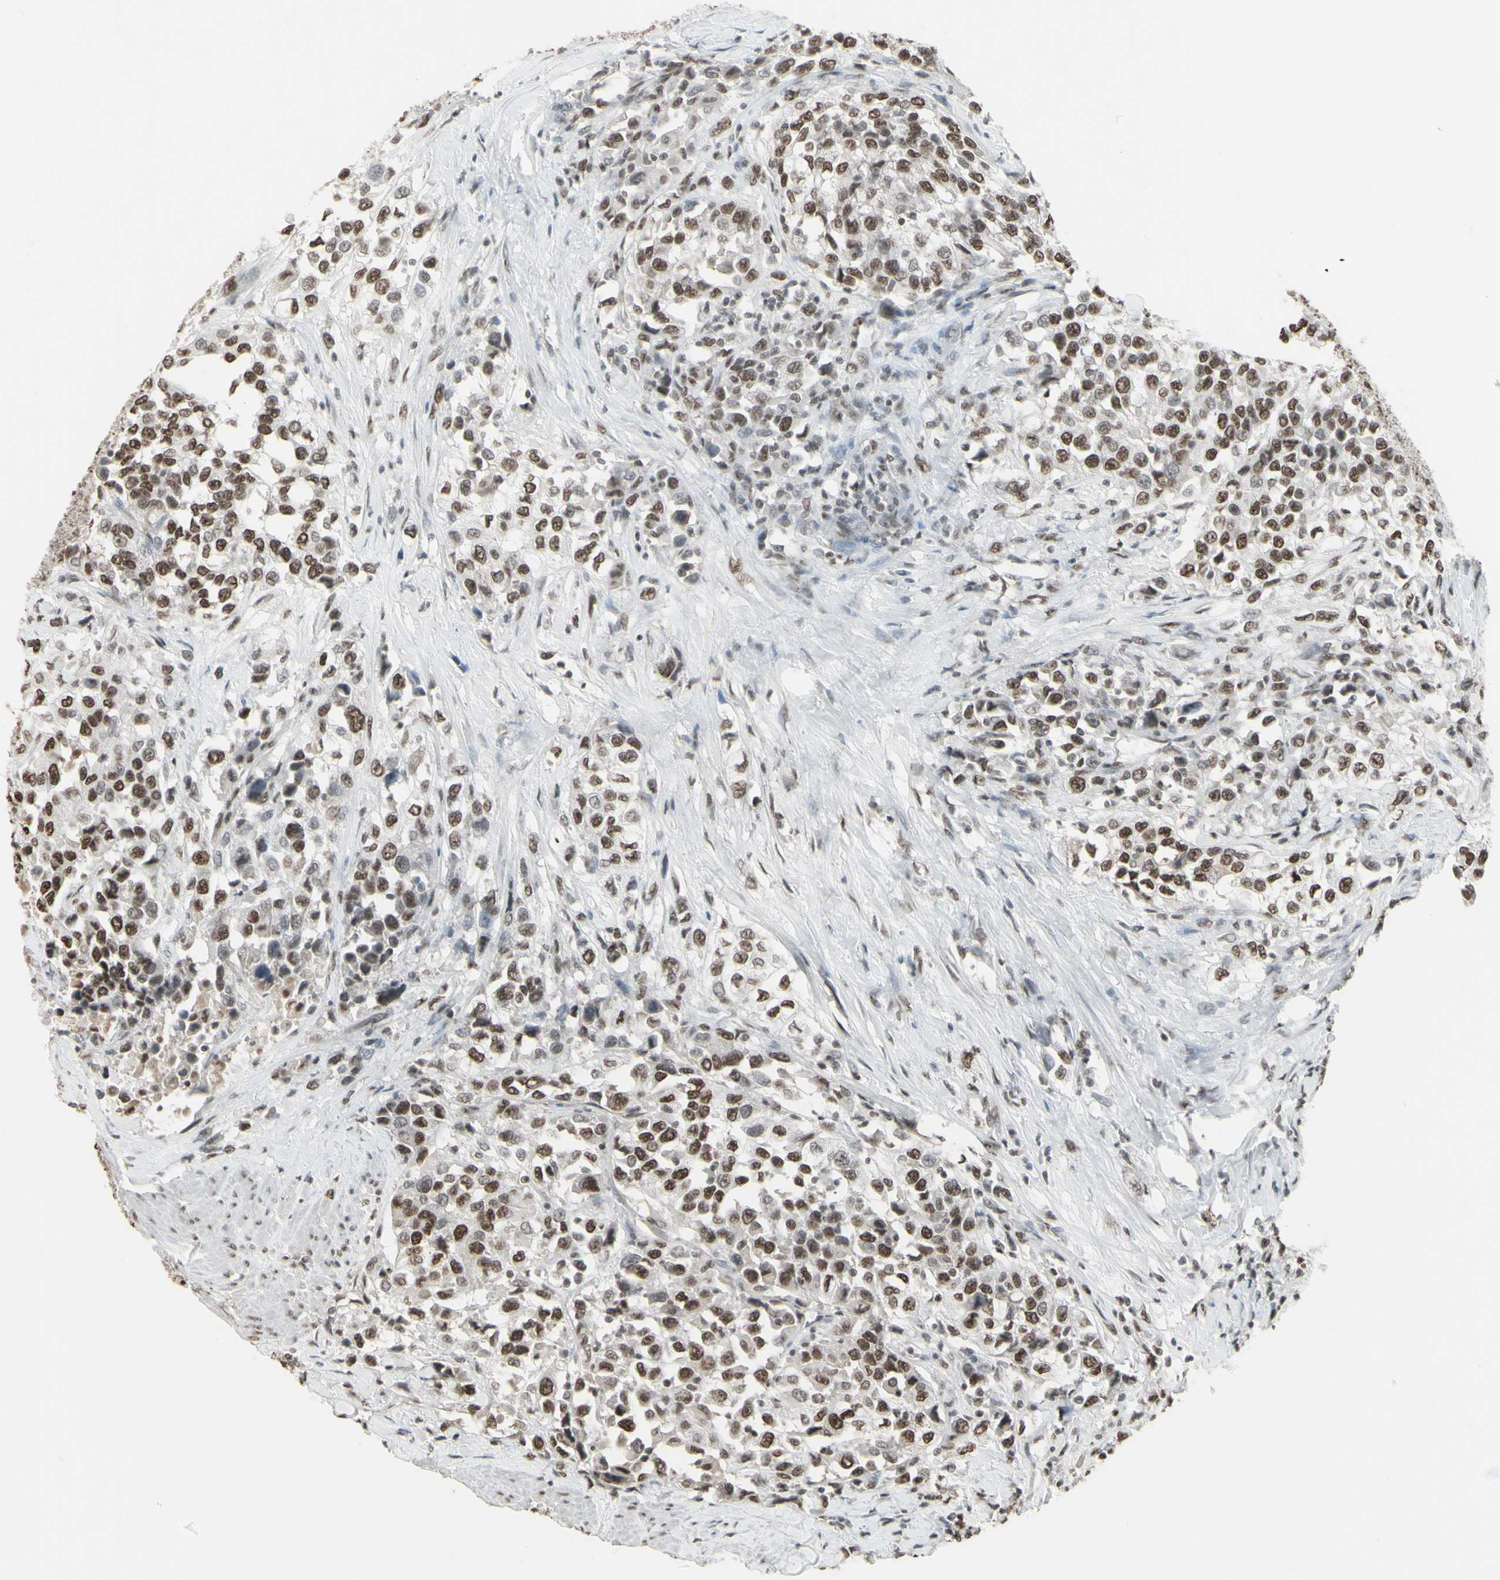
{"staining": {"intensity": "strong", "quantity": ">75%", "location": "nuclear"}, "tissue": "urothelial cancer", "cell_type": "Tumor cells", "image_type": "cancer", "snomed": [{"axis": "morphology", "description": "Urothelial carcinoma, High grade"}, {"axis": "topography", "description": "Urinary bladder"}], "caption": "The immunohistochemical stain highlights strong nuclear staining in tumor cells of urothelial cancer tissue.", "gene": "TRIM28", "patient": {"sex": "female", "age": 80}}